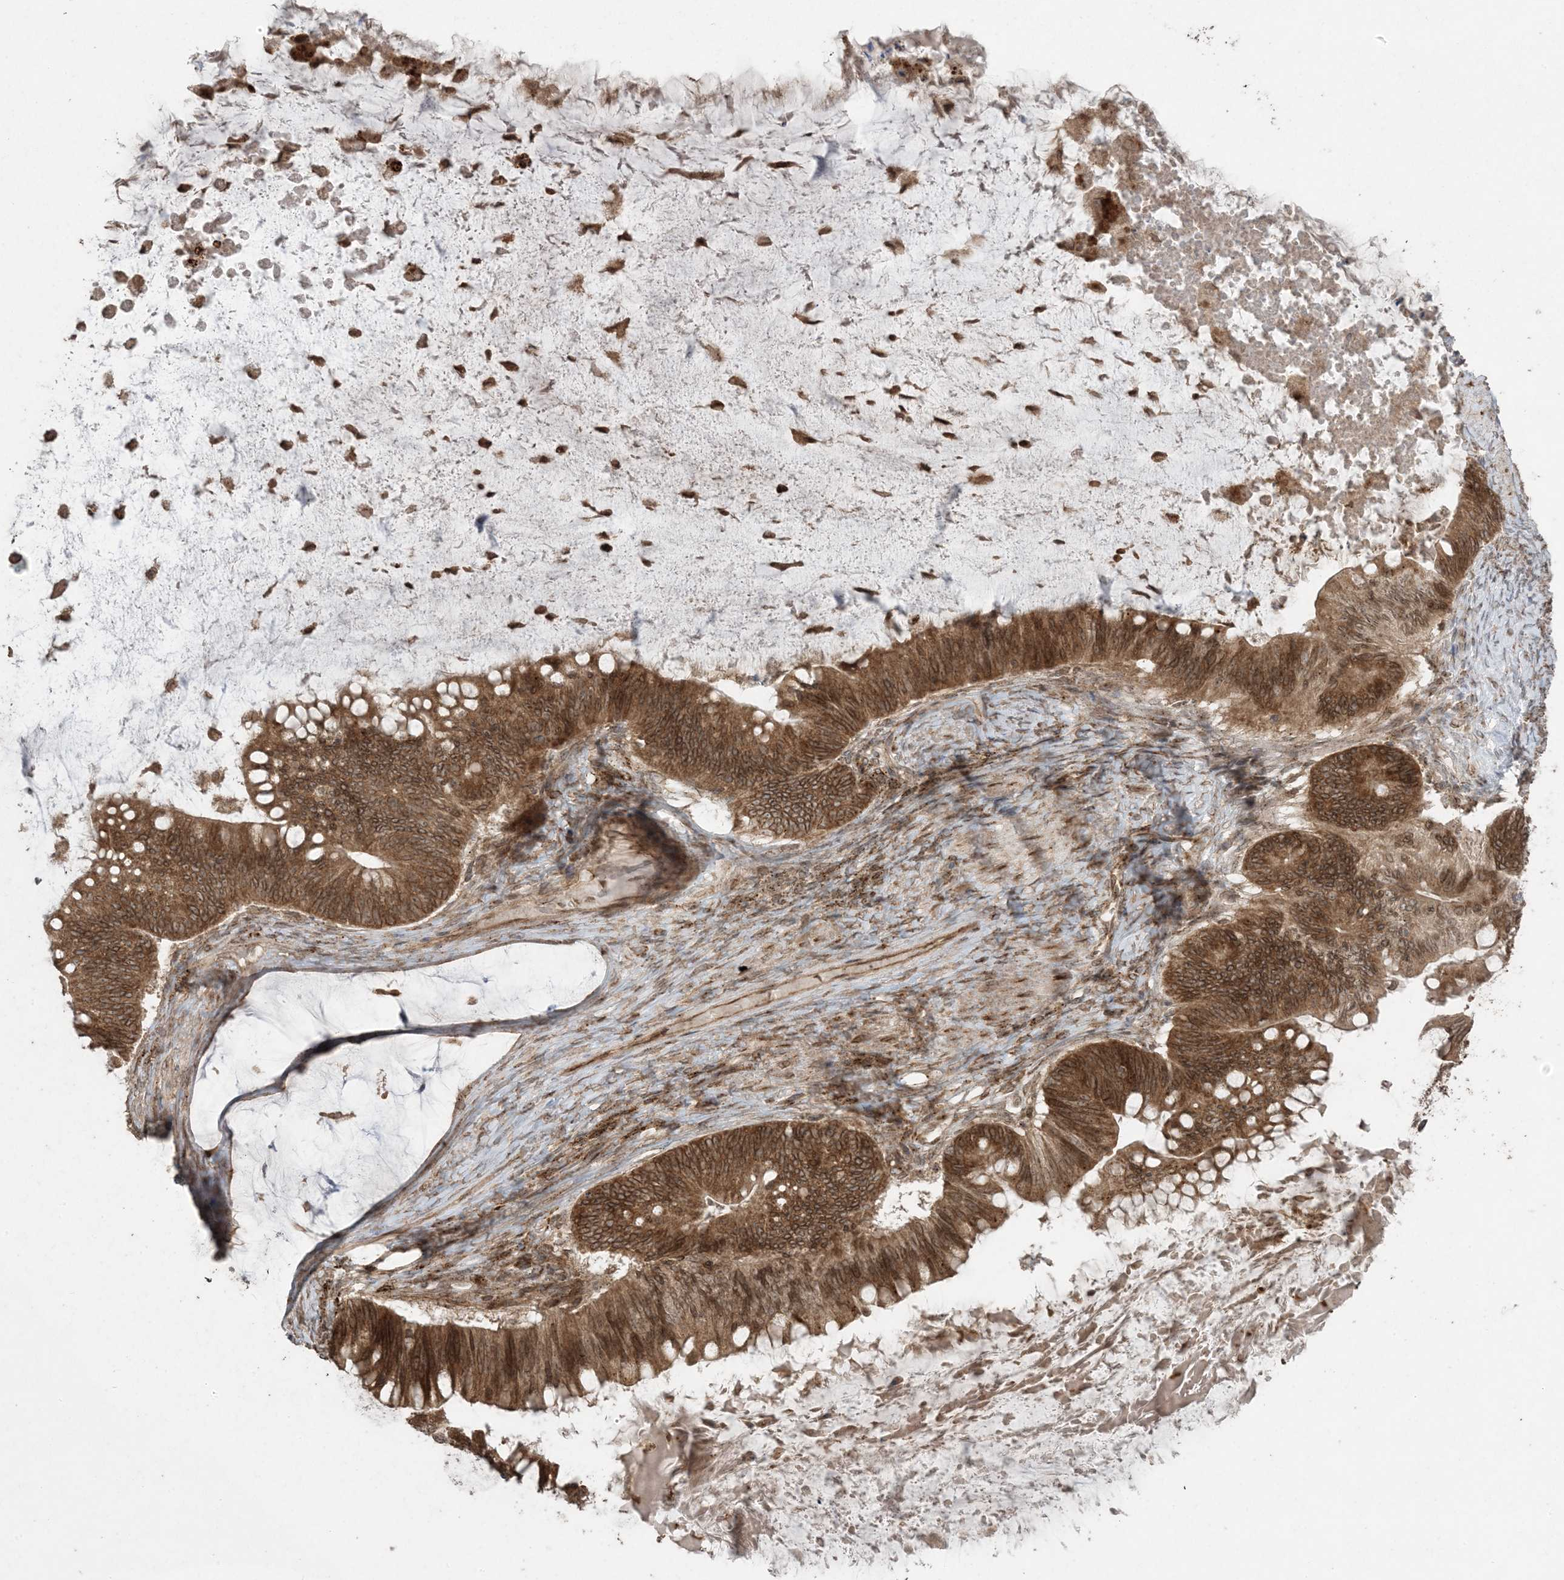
{"staining": {"intensity": "moderate", "quantity": ">75%", "location": "cytoplasmic/membranous"}, "tissue": "ovarian cancer", "cell_type": "Tumor cells", "image_type": "cancer", "snomed": [{"axis": "morphology", "description": "Cystadenocarcinoma, mucinous, NOS"}, {"axis": "topography", "description": "Ovary"}], "caption": "Immunohistochemistry (IHC) photomicrograph of neoplastic tissue: ovarian cancer stained using immunohistochemistry reveals medium levels of moderate protein expression localized specifically in the cytoplasmic/membranous of tumor cells, appearing as a cytoplasmic/membranous brown color.", "gene": "DDX19B", "patient": {"sex": "female", "age": 61}}